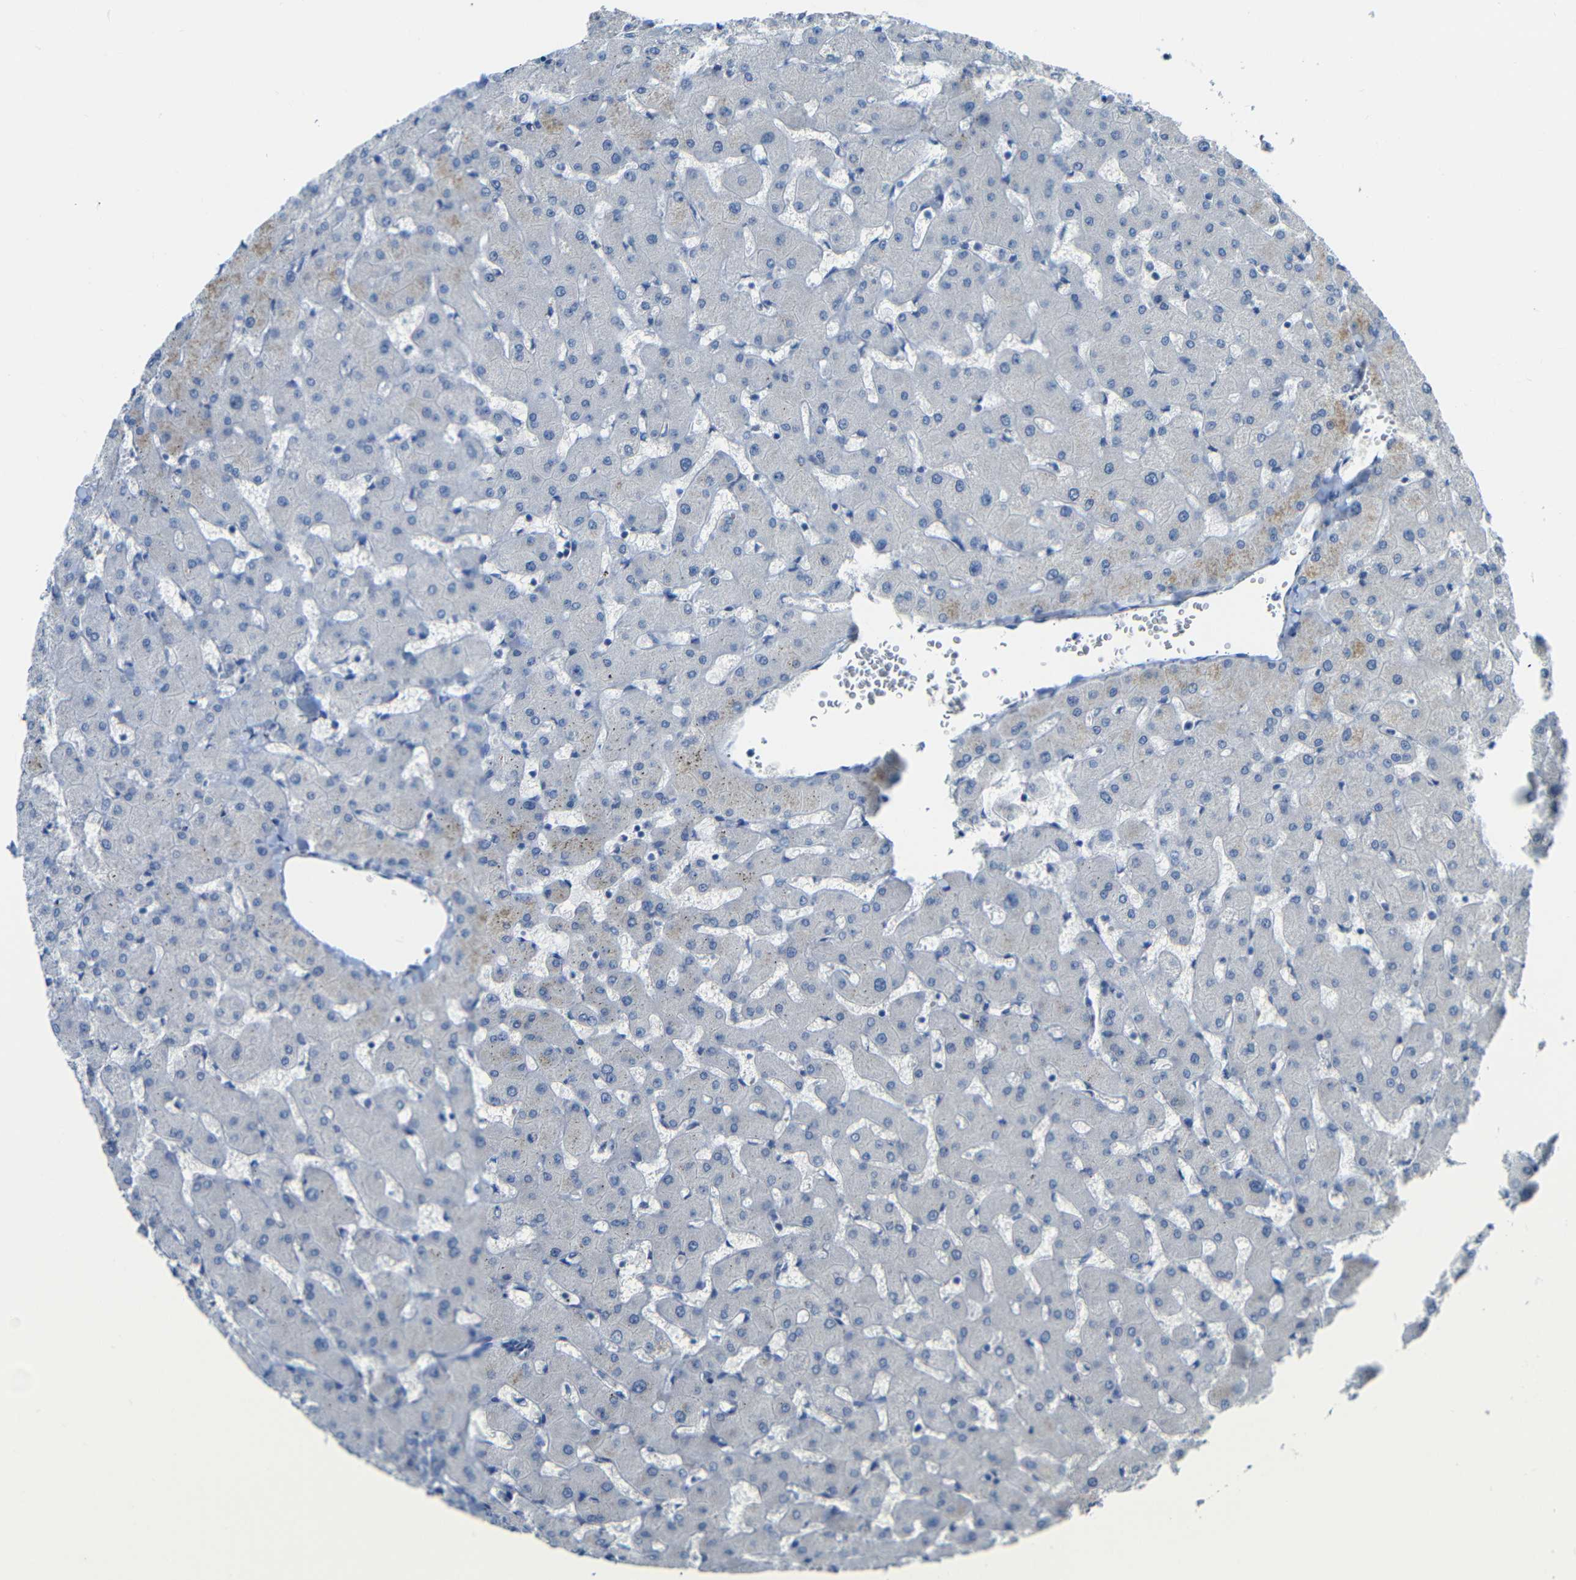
{"staining": {"intensity": "negative", "quantity": "none", "location": "none"}, "tissue": "liver", "cell_type": "Cholangiocytes", "image_type": "normal", "snomed": [{"axis": "morphology", "description": "Normal tissue, NOS"}, {"axis": "topography", "description": "Liver"}], "caption": "Cholangiocytes show no significant protein positivity in normal liver. (DAB IHC visualized using brightfield microscopy, high magnification).", "gene": "C15orf48", "patient": {"sex": "female", "age": 63}}